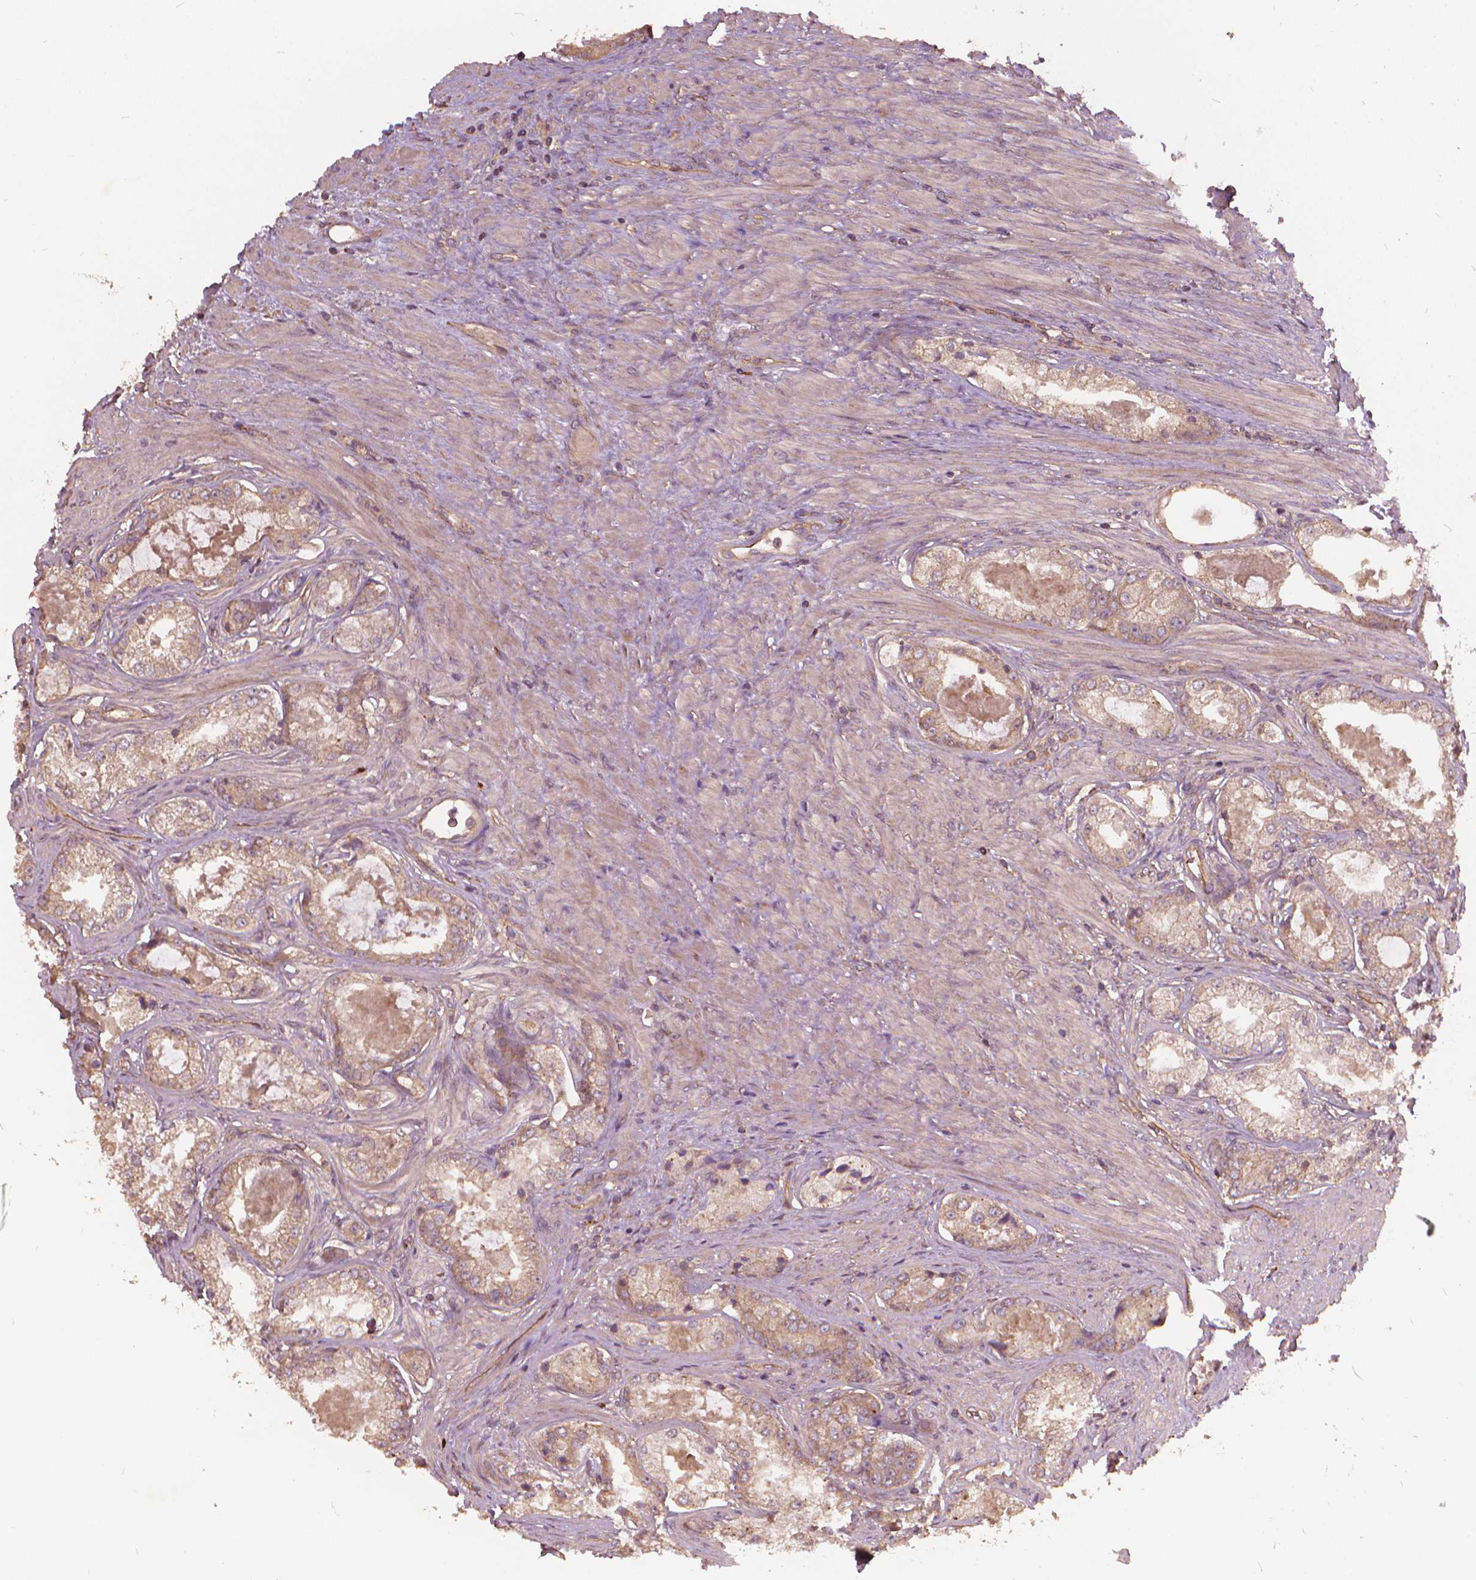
{"staining": {"intensity": "weak", "quantity": ">75%", "location": "cytoplasmic/membranous"}, "tissue": "prostate cancer", "cell_type": "Tumor cells", "image_type": "cancer", "snomed": [{"axis": "morphology", "description": "Adenocarcinoma, Low grade"}, {"axis": "topography", "description": "Prostate"}], "caption": "Immunohistochemical staining of prostate low-grade adenocarcinoma reveals low levels of weak cytoplasmic/membranous protein expression in about >75% of tumor cells.", "gene": "UBXN2A", "patient": {"sex": "male", "age": 68}}